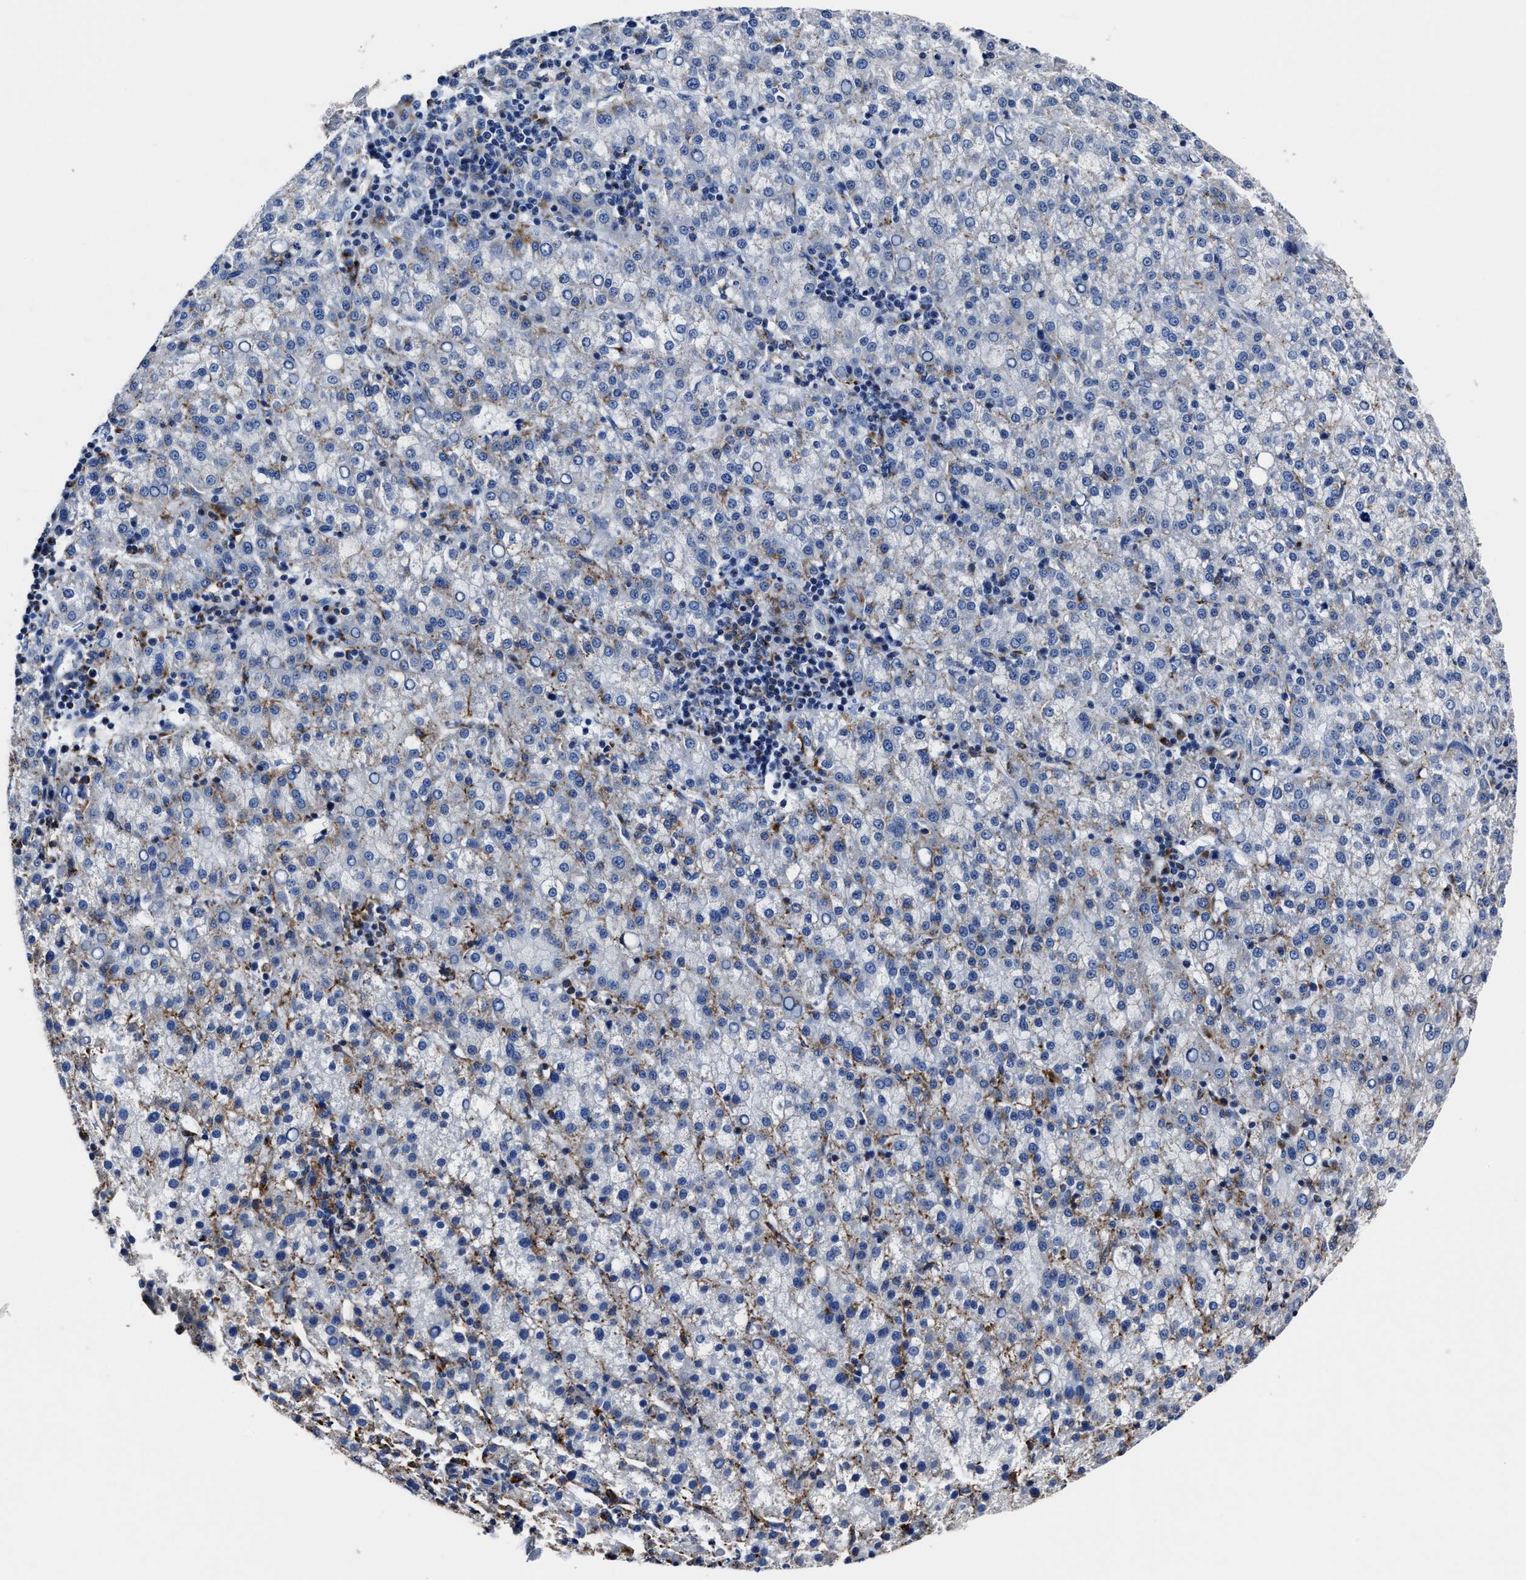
{"staining": {"intensity": "moderate", "quantity": "25%-75%", "location": "cytoplasmic/membranous"}, "tissue": "liver cancer", "cell_type": "Tumor cells", "image_type": "cancer", "snomed": [{"axis": "morphology", "description": "Carcinoma, Hepatocellular, NOS"}, {"axis": "topography", "description": "Liver"}], "caption": "Protein expression analysis of liver cancer exhibits moderate cytoplasmic/membranous expression in about 25%-75% of tumor cells. (brown staining indicates protein expression, while blue staining denotes nuclei).", "gene": "LAMTOR4", "patient": {"sex": "female", "age": 58}}